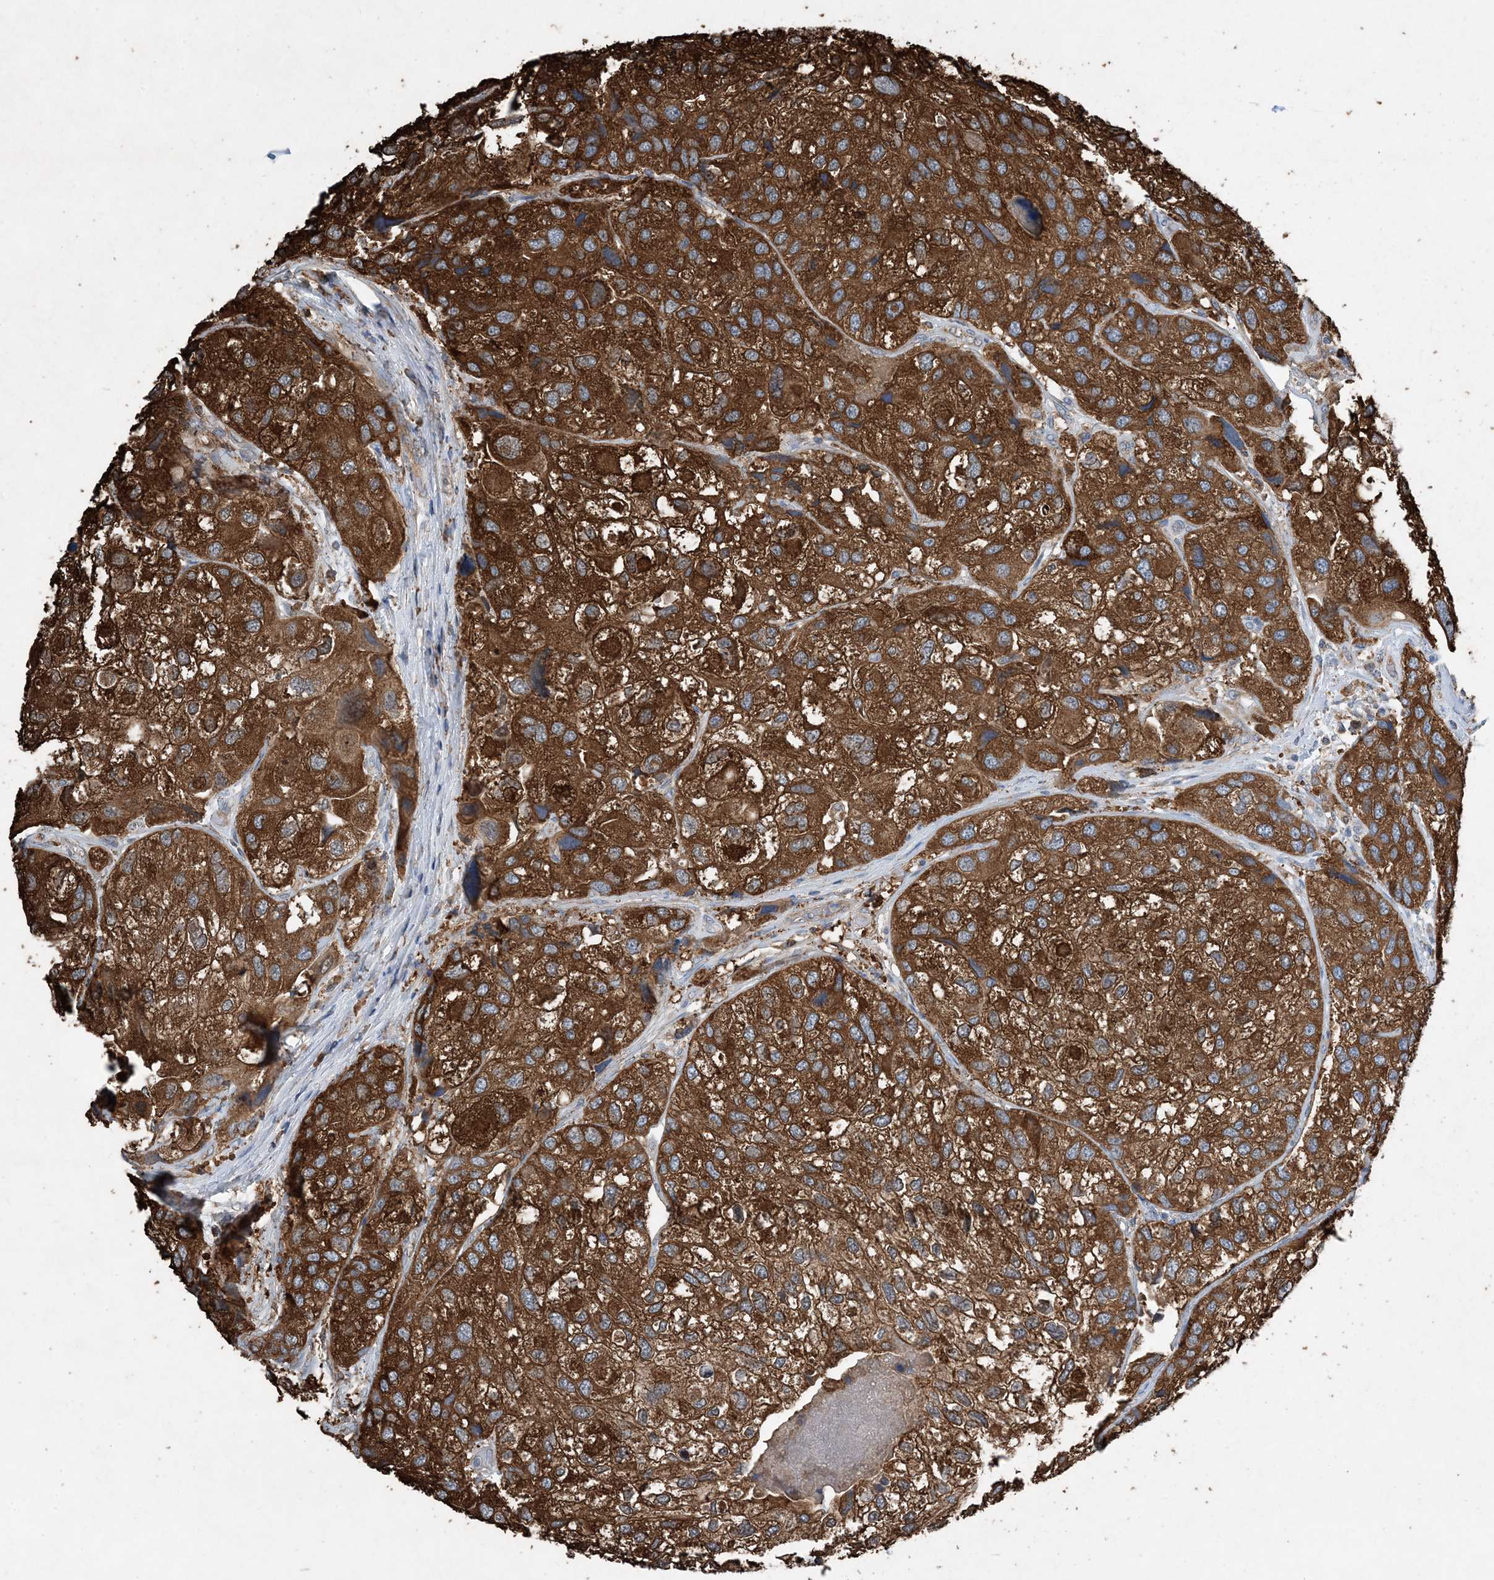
{"staining": {"intensity": "strong", "quantity": ">75%", "location": "cytoplasmic/membranous"}, "tissue": "urothelial cancer", "cell_type": "Tumor cells", "image_type": "cancer", "snomed": [{"axis": "morphology", "description": "Urothelial carcinoma, High grade"}, {"axis": "topography", "description": "Urinary bladder"}], "caption": "This is an image of IHC staining of high-grade urothelial carcinoma, which shows strong positivity in the cytoplasmic/membranous of tumor cells.", "gene": "PDIA6", "patient": {"sex": "female", "age": 64}}